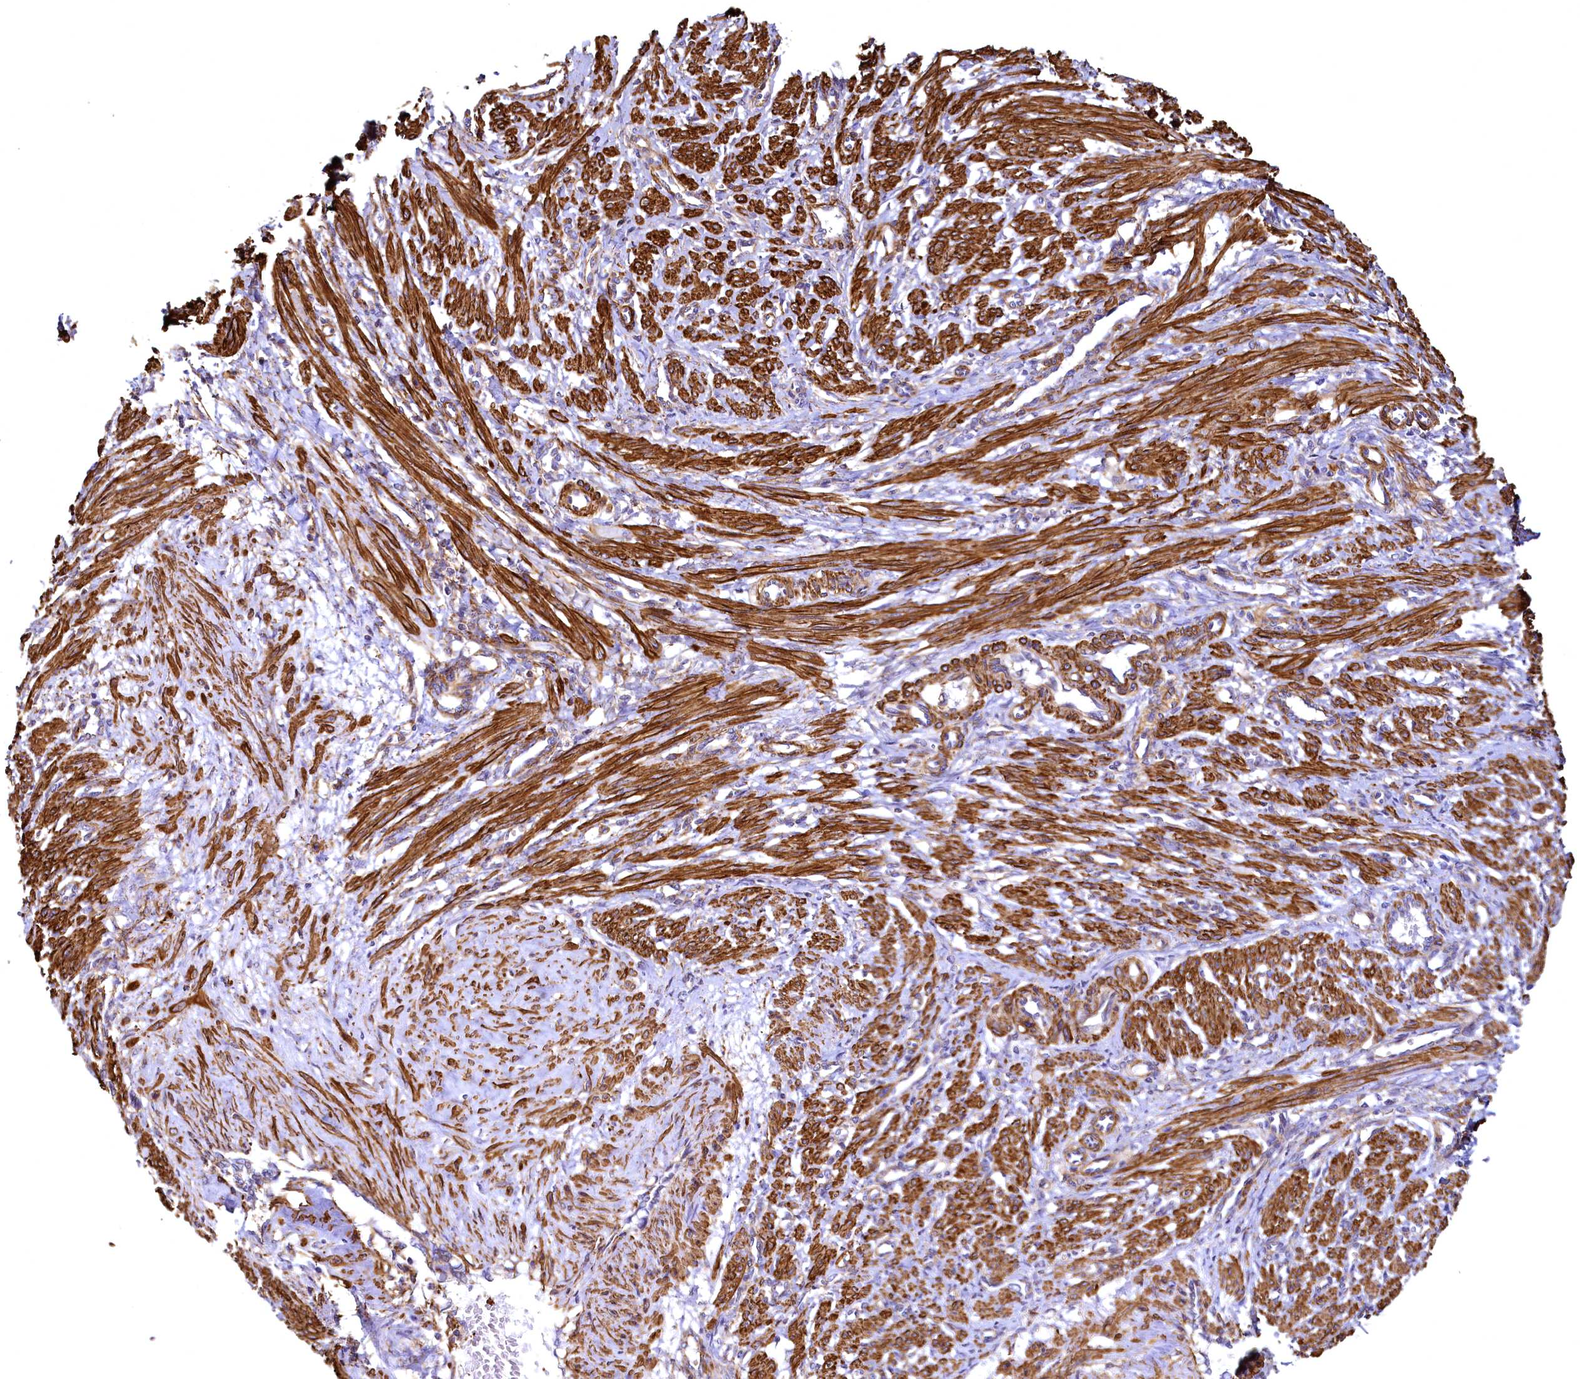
{"staining": {"intensity": "strong", "quantity": ">75%", "location": "cytoplasmic/membranous"}, "tissue": "smooth muscle", "cell_type": "Smooth muscle cells", "image_type": "normal", "snomed": [{"axis": "morphology", "description": "Normal tissue, NOS"}, {"axis": "topography", "description": "Endometrium"}], "caption": "A photomicrograph of smooth muscle stained for a protein shows strong cytoplasmic/membranous brown staining in smooth muscle cells.", "gene": "THBS1", "patient": {"sex": "female", "age": 33}}